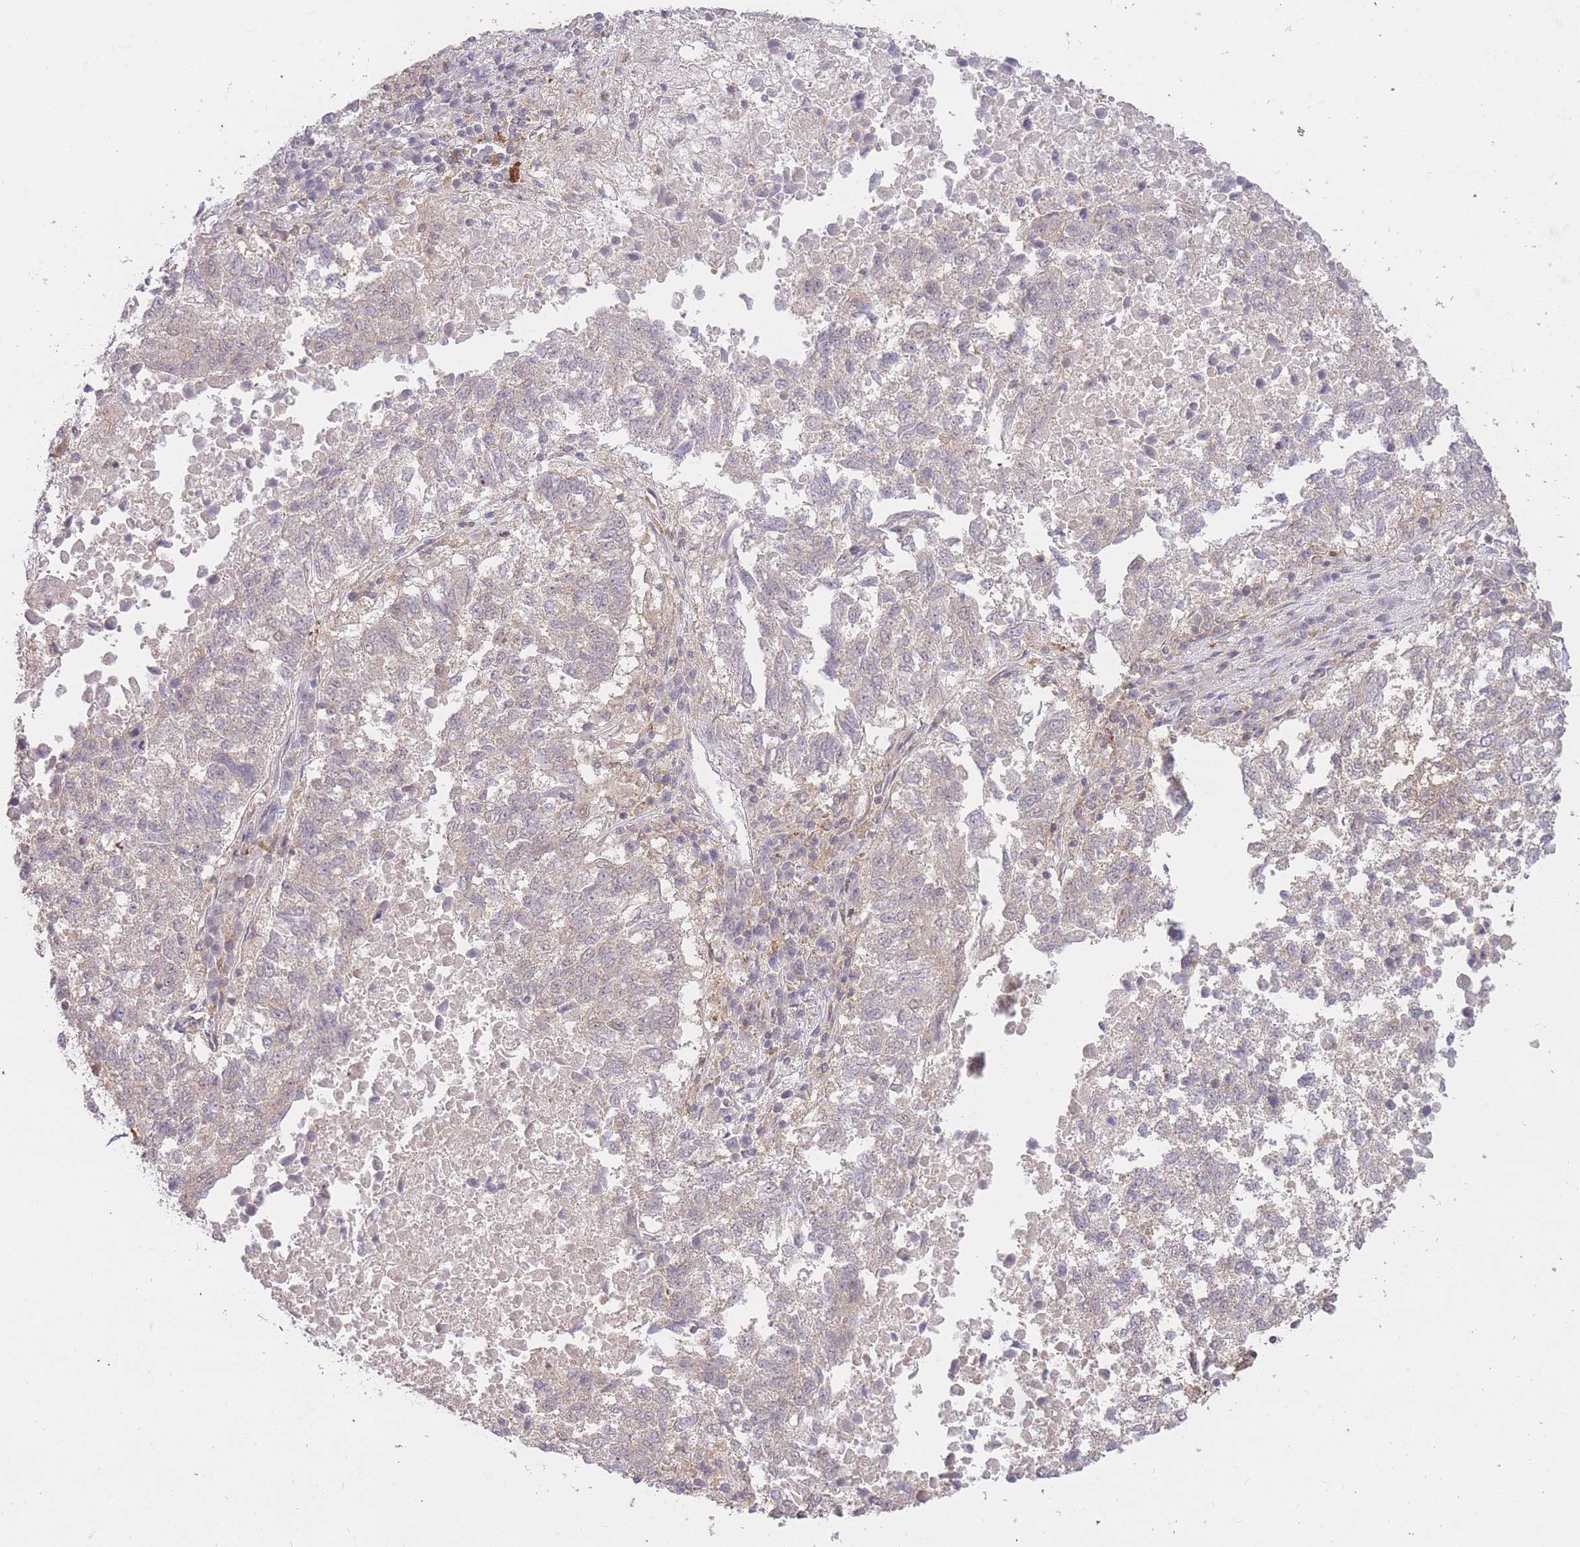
{"staining": {"intensity": "negative", "quantity": "none", "location": "none"}, "tissue": "lung cancer", "cell_type": "Tumor cells", "image_type": "cancer", "snomed": [{"axis": "morphology", "description": "Squamous cell carcinoma, NOS"}, {"axis": "topography", "description": "Lung"}], "caption": "High power microscopy image of an immunohistochemistry histopathology image of lung squamous cell carcinoma, revealing no significant expression in tumor cells. The staining was performed using DAB to visualize the protein expression in brown, while the nuclei were stained in blue with hematoxylin (Magnification: 20x).", "gene": "RNF144B", "patient": {"sex": "male", "age": 73}}